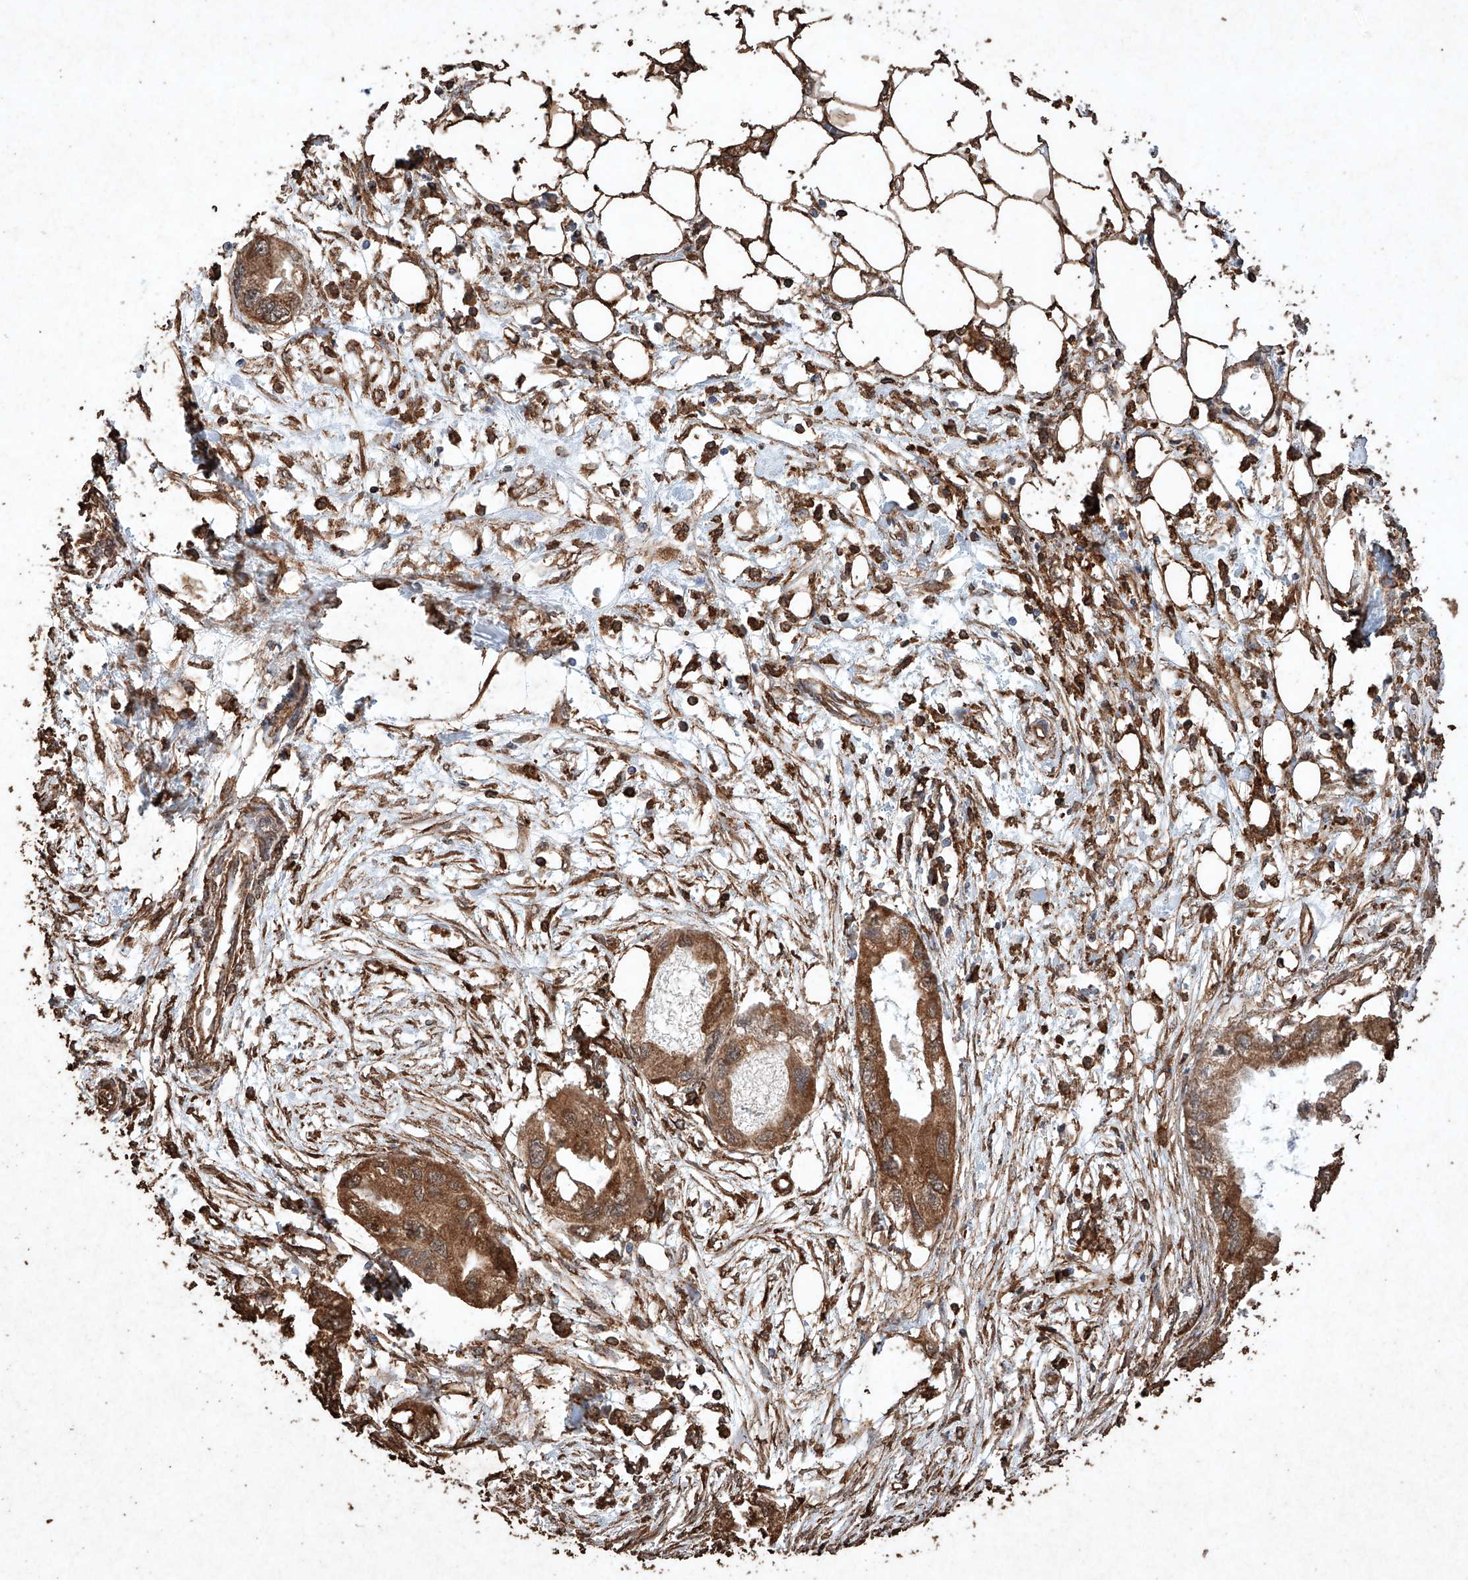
{"staining": {"intensity": "moderate", "quantity": ">75%", "location": "cytoplasmic/membranous"}, "tissue": "endometrial cancer", "cell_type": "Tumor cells", "image_type": "cancer", "snomed": [{"axis": "morphology", "description": "Adenocarcinoma, NOS"}, {"axis": "morphology", "description": "Adenocarcinoma, metastatic, NOS"}, {"axis": "topography", "description": "Adipose tissue"}, {"axis": "topography", "description": "Endometrium"}], "caption": "An image of human endometrial cancer (metastatic adenocarcinoma) stained for a protein demonstrates moderate cytoplasmic/membranous brown staining in tumor cells.", "gene": "M6PR", "patient": {"sex": "female", "age": 67}}